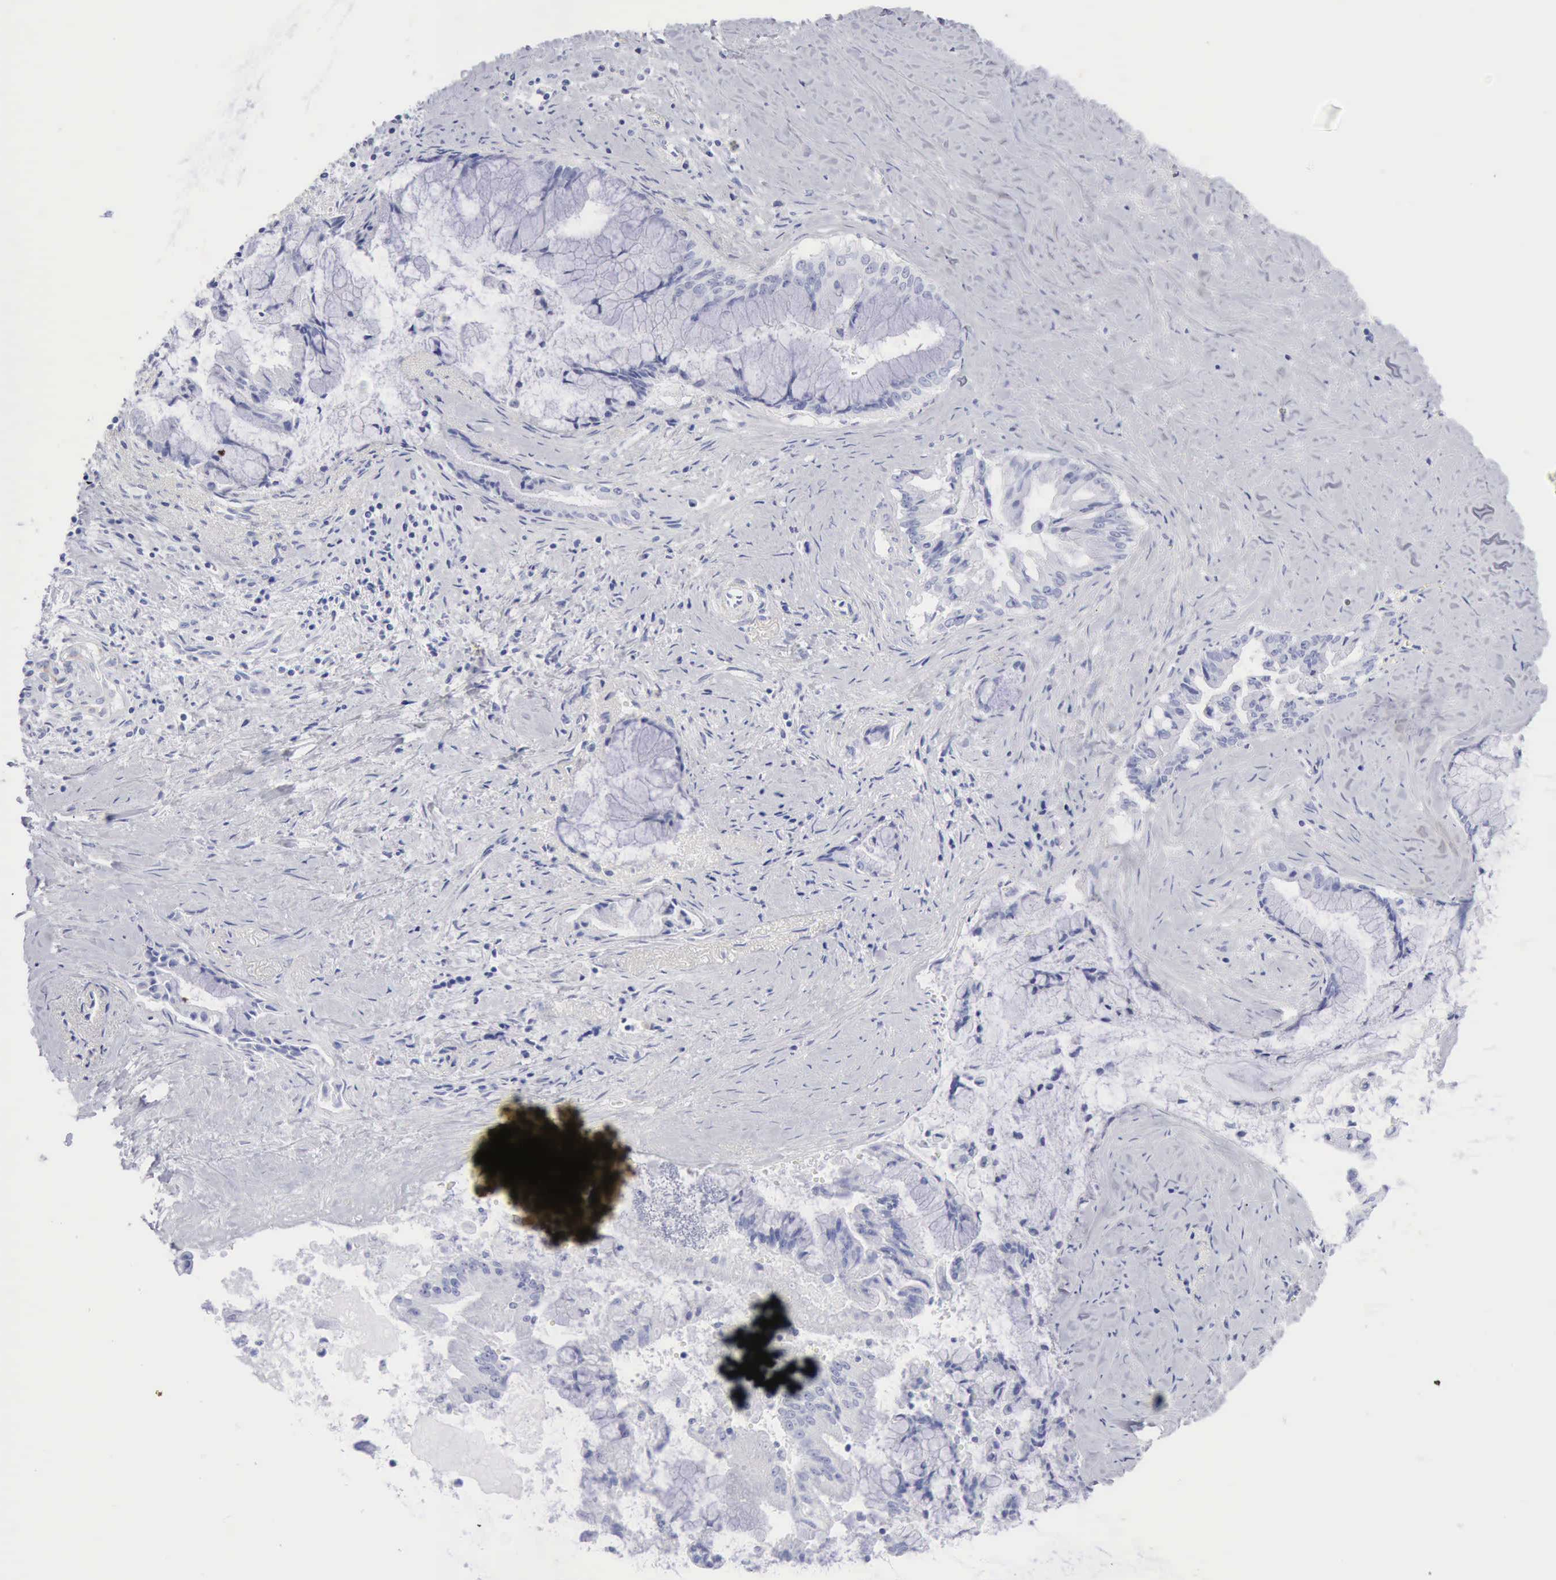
{"staining": {"intensity": "negative", "quantity": "none", "location": "none"}, "tissue": "pancreatic cancer", "cell_type": "Tumor cells", "image_type": "cancer", "snomed": [{"axis": "morphology", "description": "Adenocarcinoma, NOS"}, {"axis": "topography", "description": "Pancreas"}], "caption": "Tumor cells are negative for protein expression in human pancreatic cancer. Nuclei are stained in blue.", "gene": "KRT5", "patient": {"sex": "male", "age": 59}}